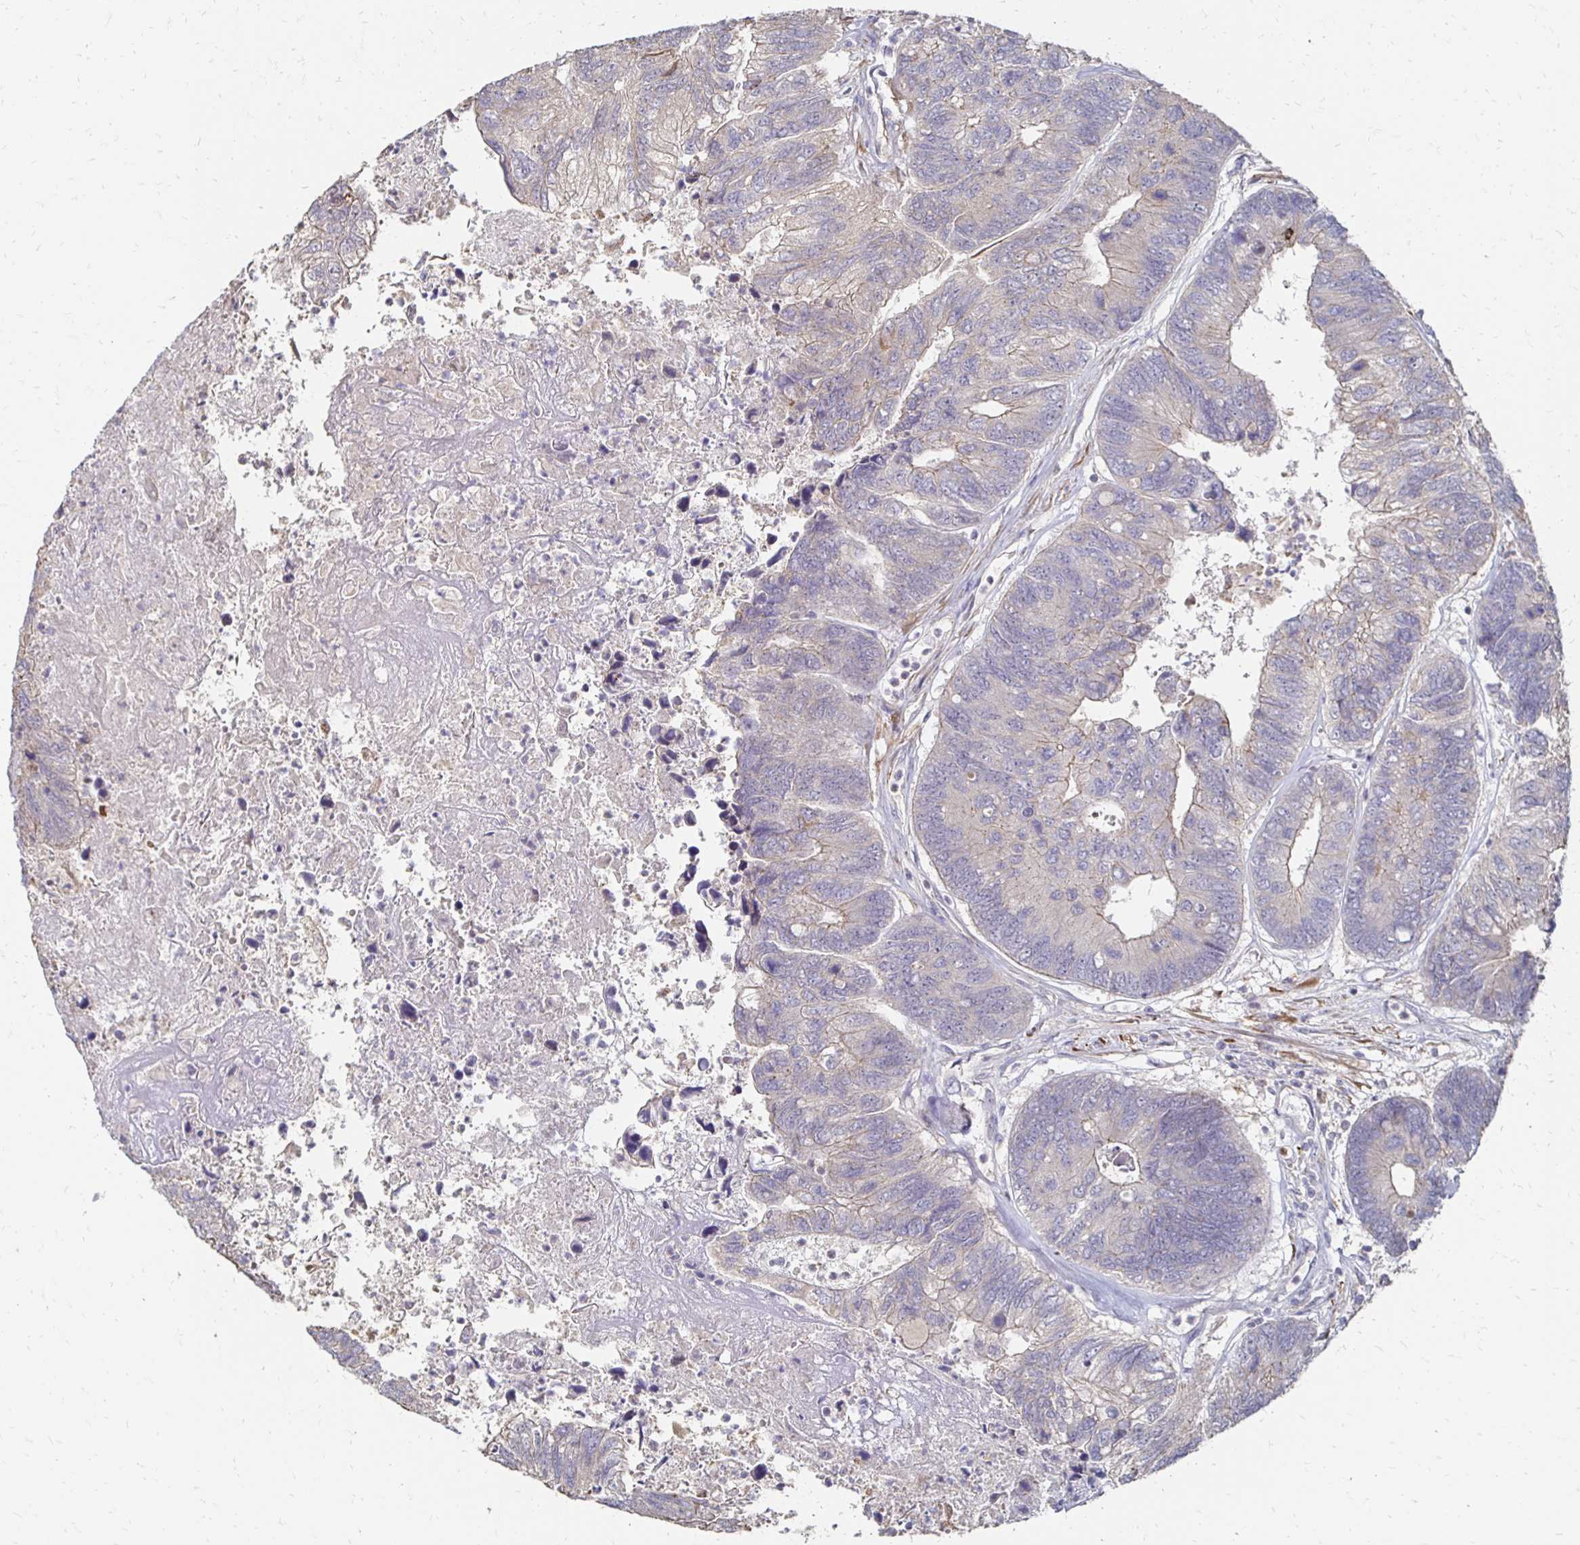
{"staining": {"intensity": "moderate", "quantity": "<25%", "location": "cytoplasmic/membranous"}, "tissue": "colorectal cancer", "cell_type": "Tumor cells", "image_type": "cancer", "snomed": [{"axis": "morphology", "description": "Adenocarcinoma, NOS"}, {"axis": "topography", "description": "Colon"}], "caption": "Immunohistochemical staining of colorectal cancer displays low levels of moderate cytoplasmic/membranous protein staining in about <25% of tumor cells.", "gene": "ZNF727", "patient": {"sex": "female", "age": 67}}